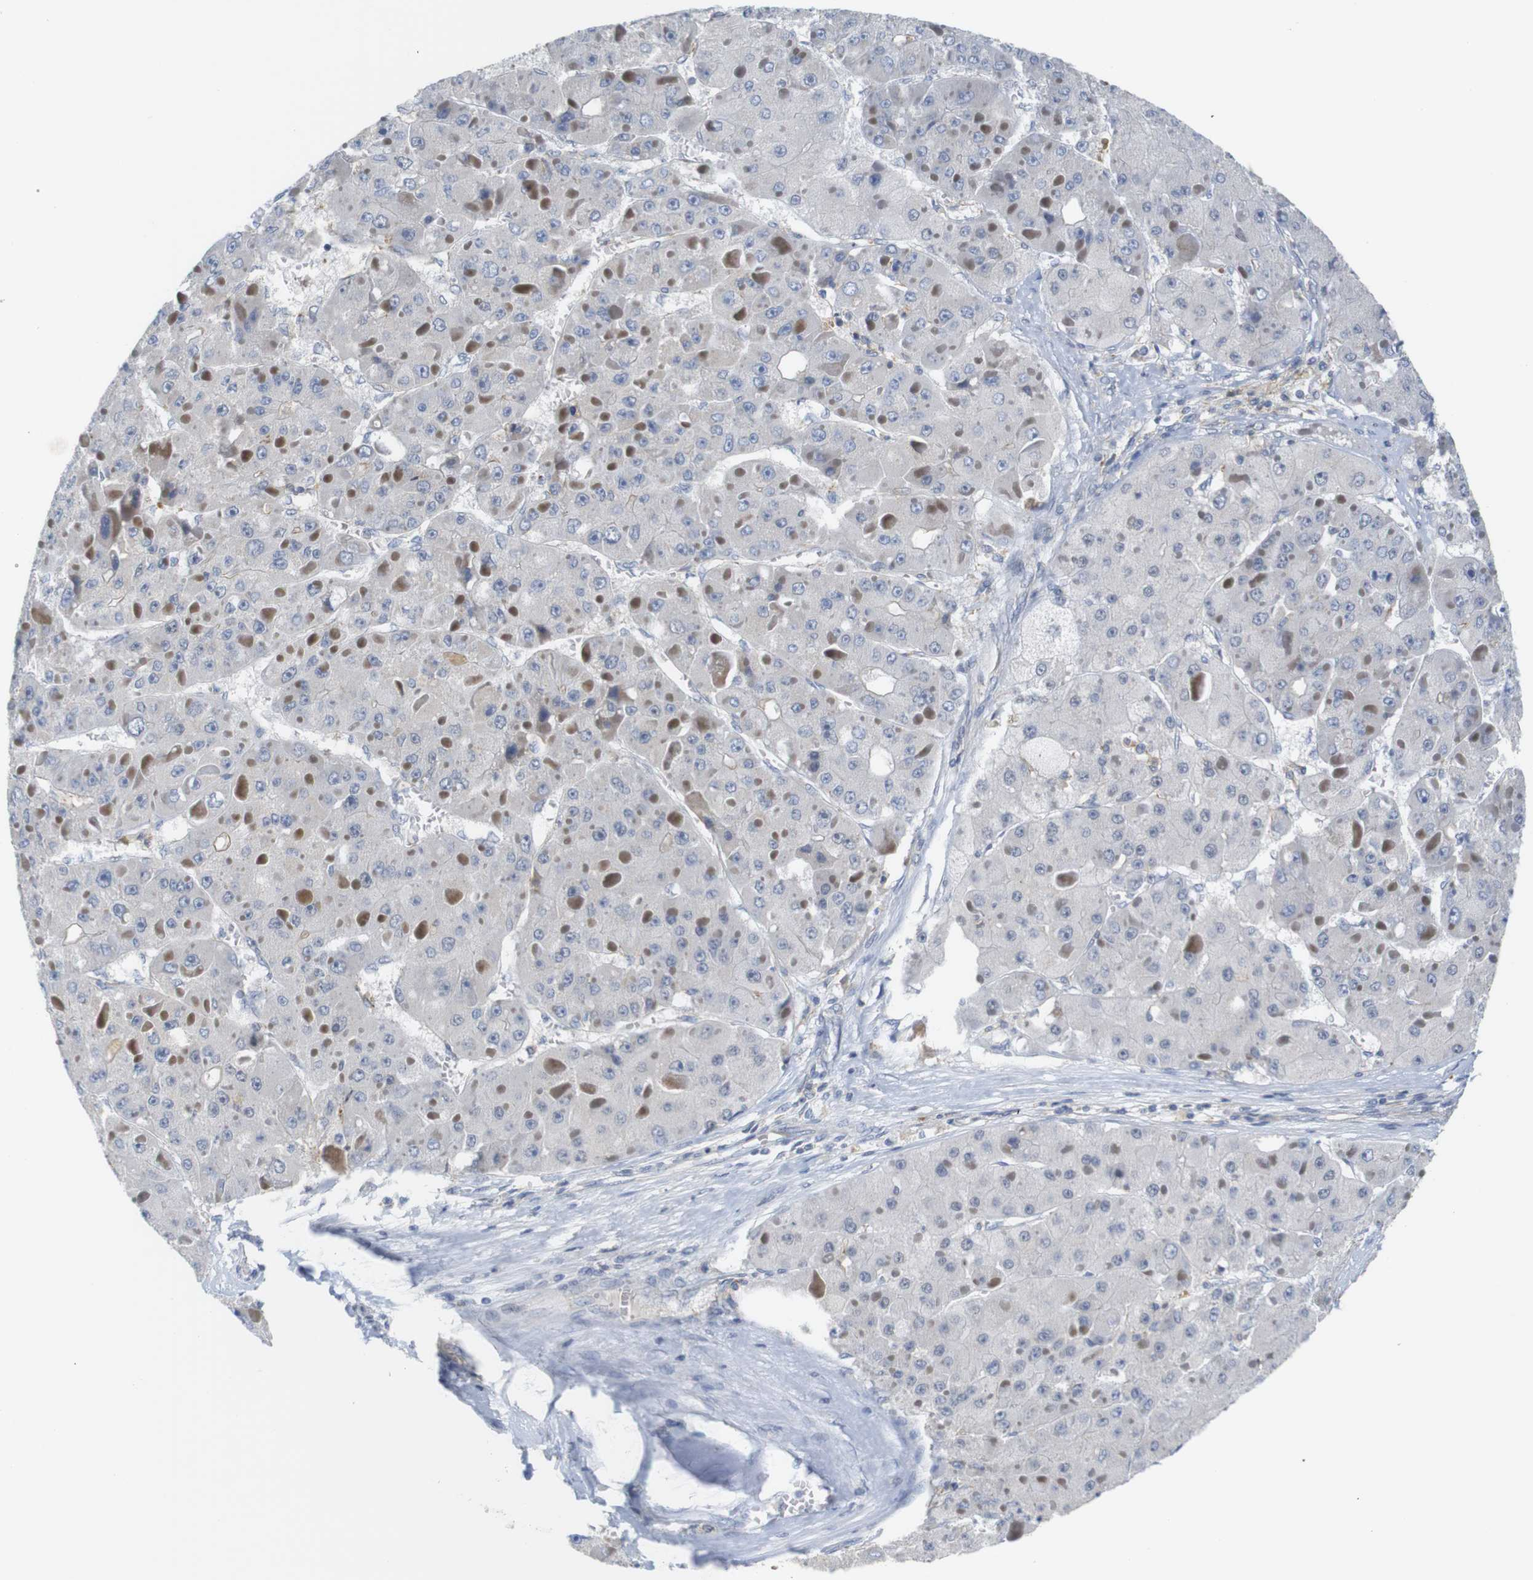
{"staining": {"intensity": "negative", "quantity": "none", "location": "none"}, "tissue": "liver cancer", "cell_type": "Tumor cells", "image_type": "cancer", "snomed": [{"axis": "morphology", "description": "Carcinoma, Hepatocellular, NOS"}, {"axis": "topography", "description": "Liver"}], "caption": "Human liver cancer (hepatocellular carcinoma) stained for a protein using immunohistochemistry (IHC) shows no expression in tumor cells.", "gene": "OTOF", "patient": {"sex": "female", "age": 73}}